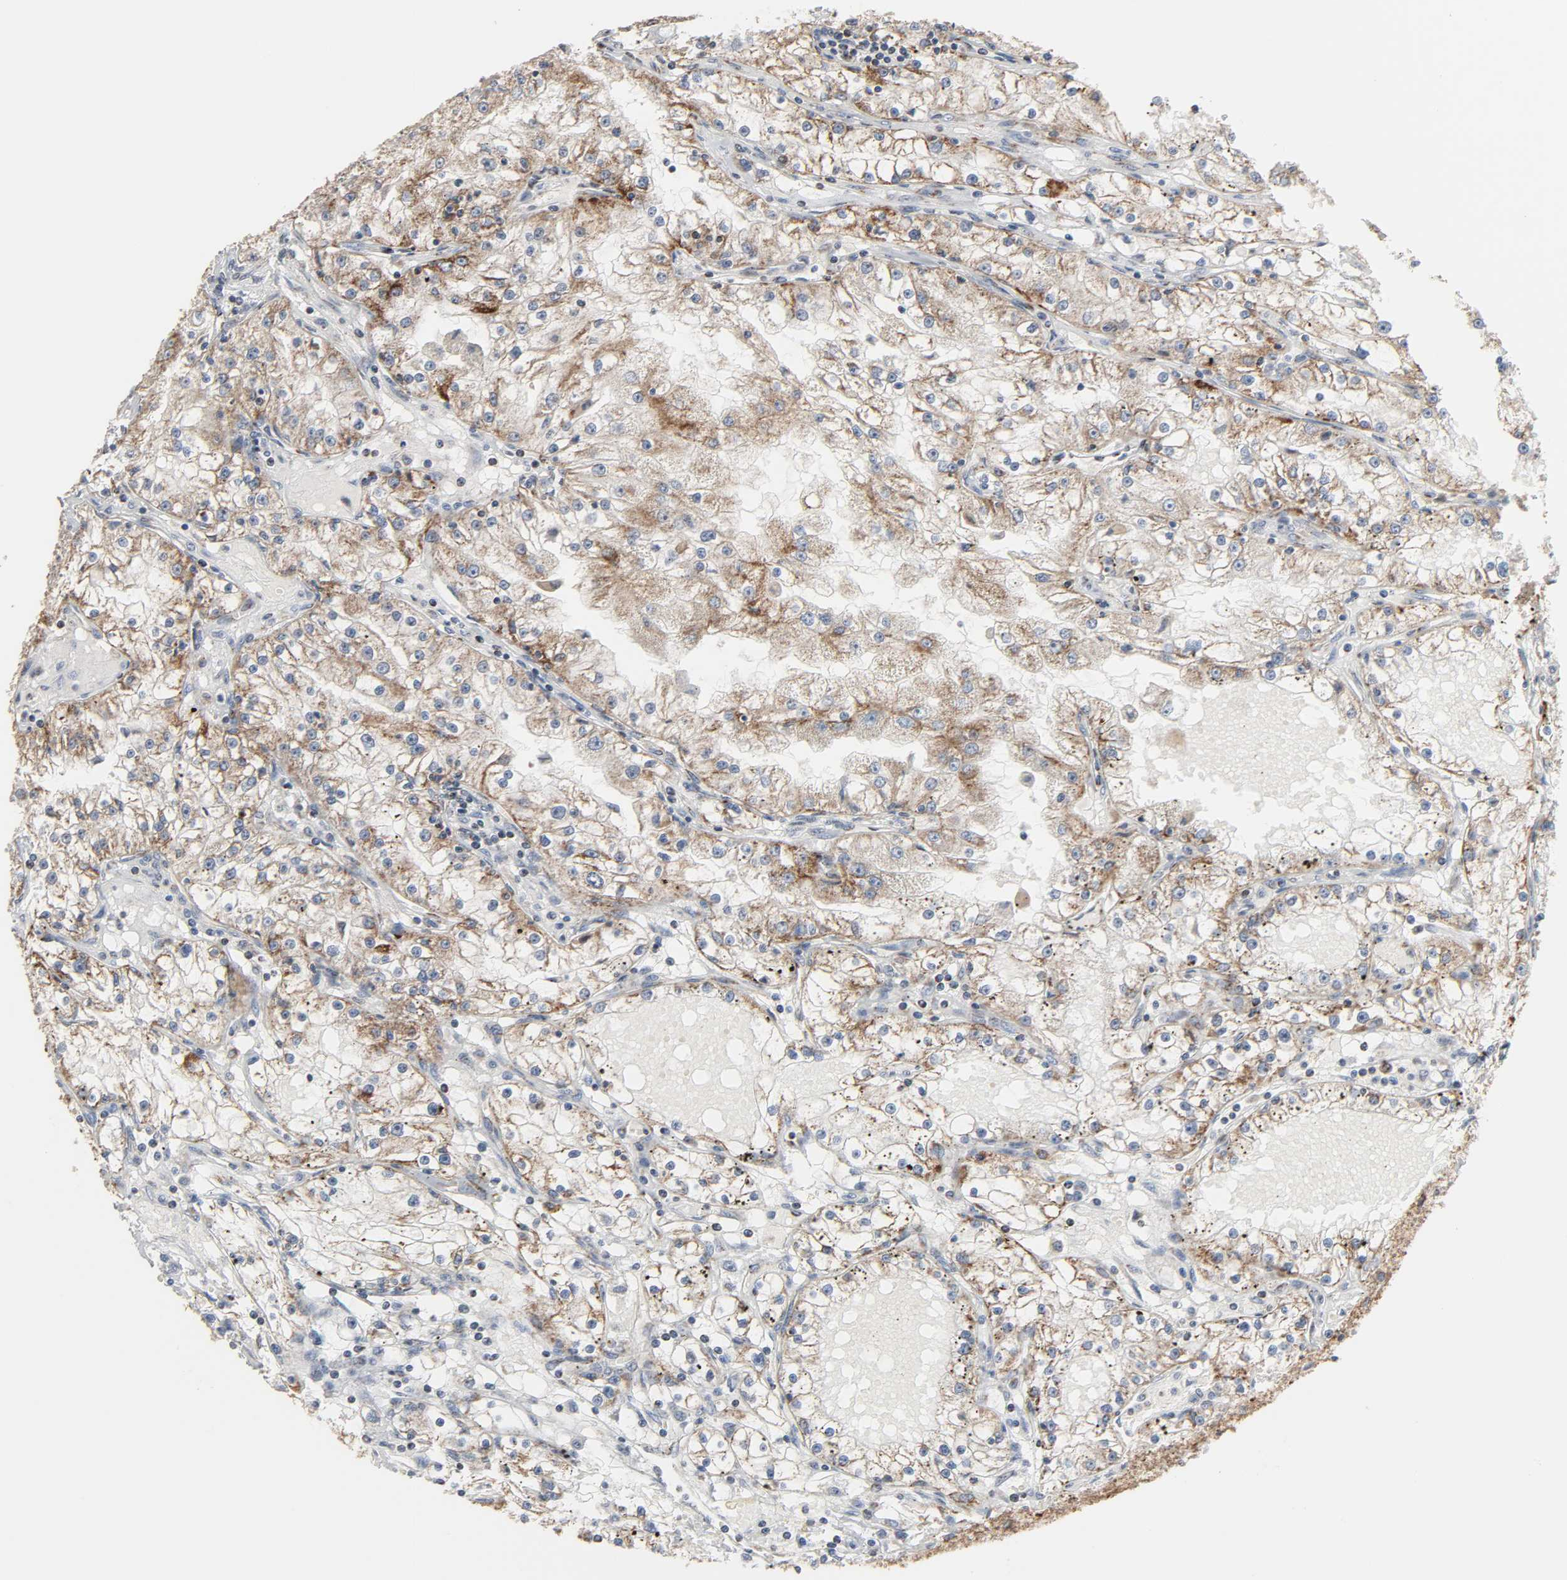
{"staining": {"intensity": "moderate", "quantity": "25%-75%", "location": "cytoplasmic/membranous"}, "tissue": "renal cancer", "cell_type": "Tumor cells", "image_type": "cancer", "snomed": [{"axis": "morphology", "description": "Adenocarcinoma, NOS"}, {"axis": "topography", "description": "Kidney"}], "caption": "Immunohistochemistry micrograph of neoplastic tissue: adenocarcinoma (renal) stained using immunohistochemistry shows medium levels of moderate protein expression localized specifically in the cytoplasmic/membranous of tumor cells, appearing as a cytoplasmic/membranous brown color.", "gene": "ACAT1", "patient": {"sex": "male", "age": 56}}